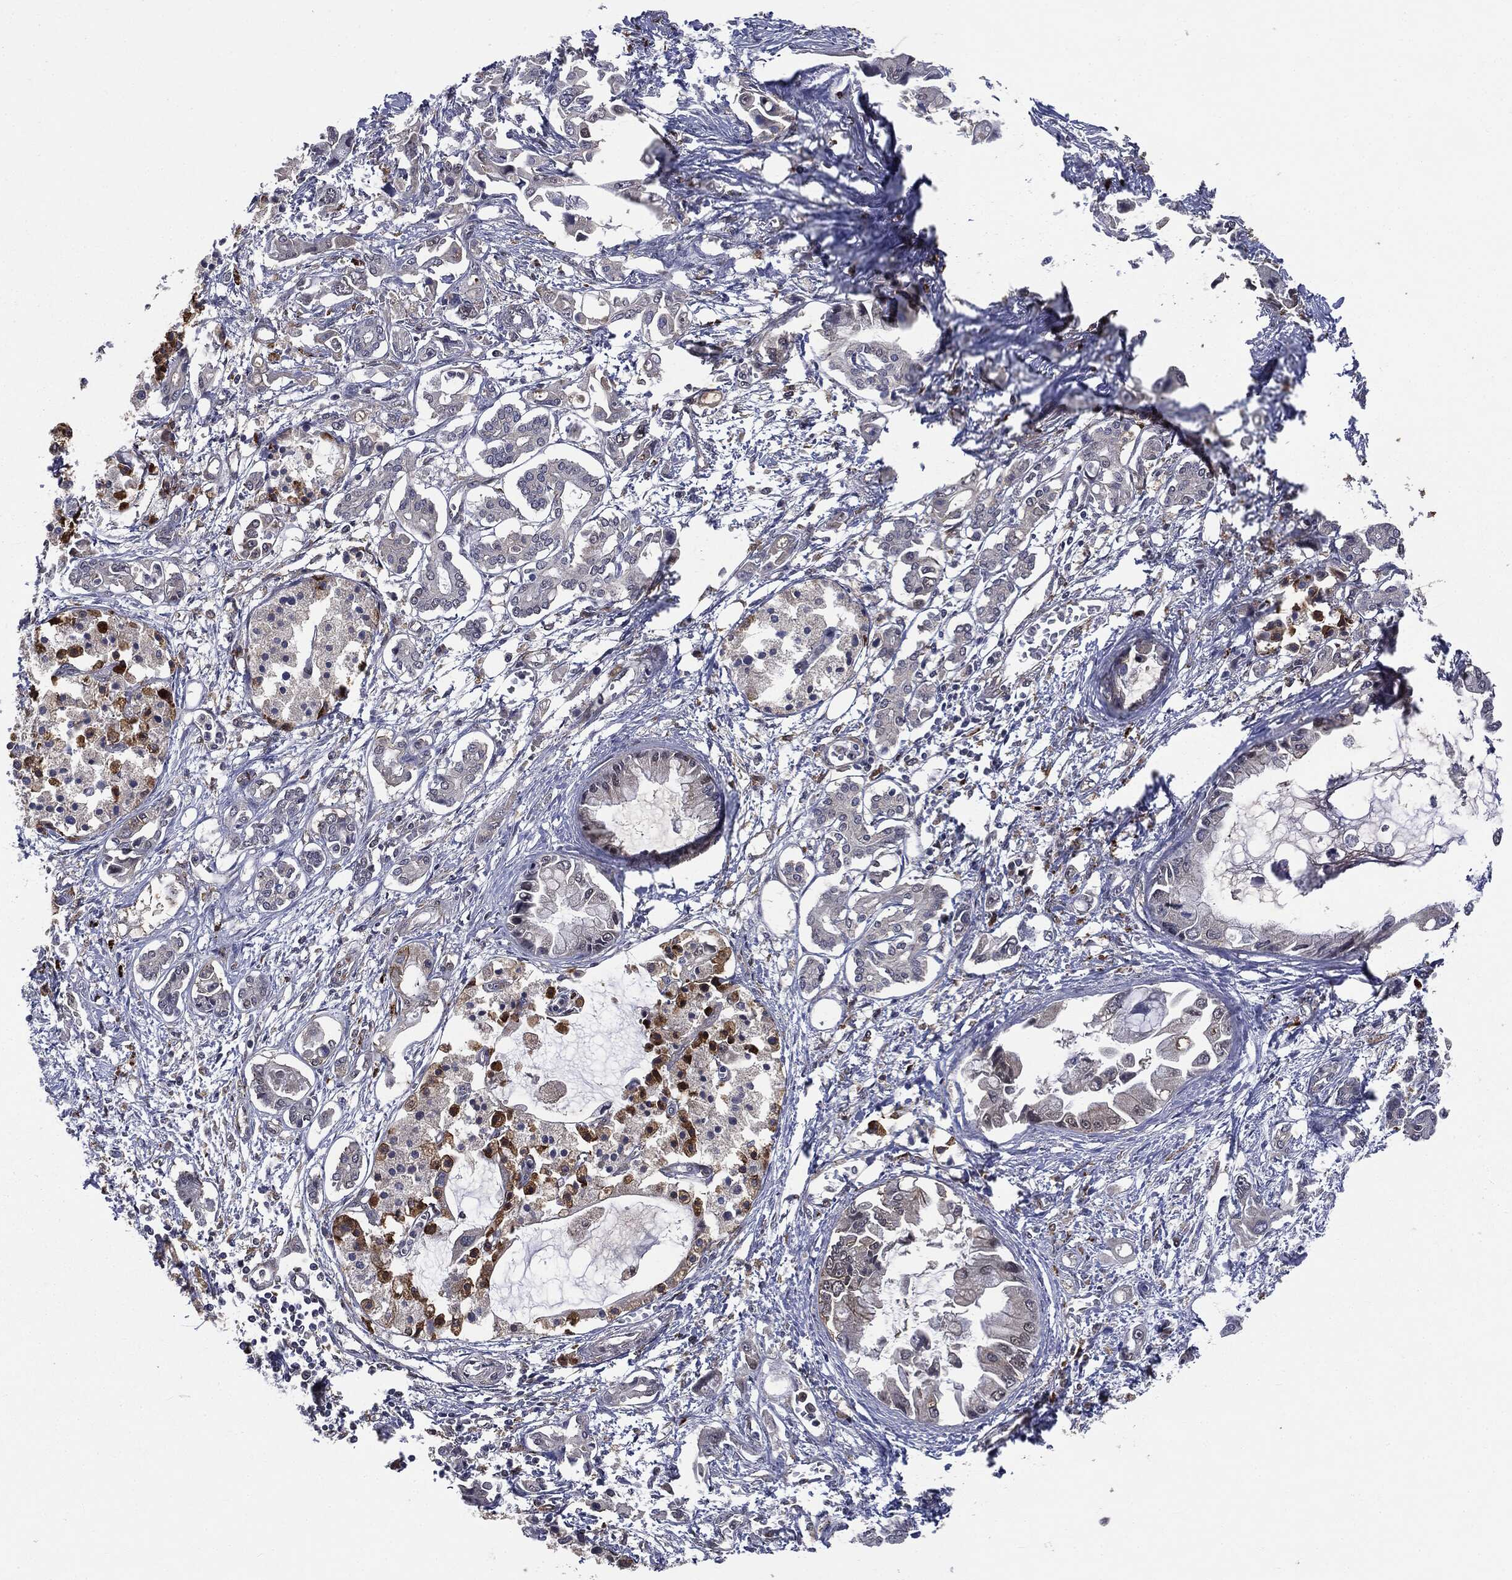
{"staining": {"intensity": "negative", "quantity": "none", "location": "none"}, "tissue": "pancreatic cancer", "cell_type": "Tumor cells", "image_type": "cancer", "snomed": [{"axis": "morphology", "description": "Adenocarcinoma, NOS"}, {"axis": "topography", "description": "Pancreas"}], "caption": "This is an IHC histopathology image of human pancreatic cancer. There is no staining in tumor cells.", "gene": "TRMT1L", "patient": {"sex": "male", "age": 84}}